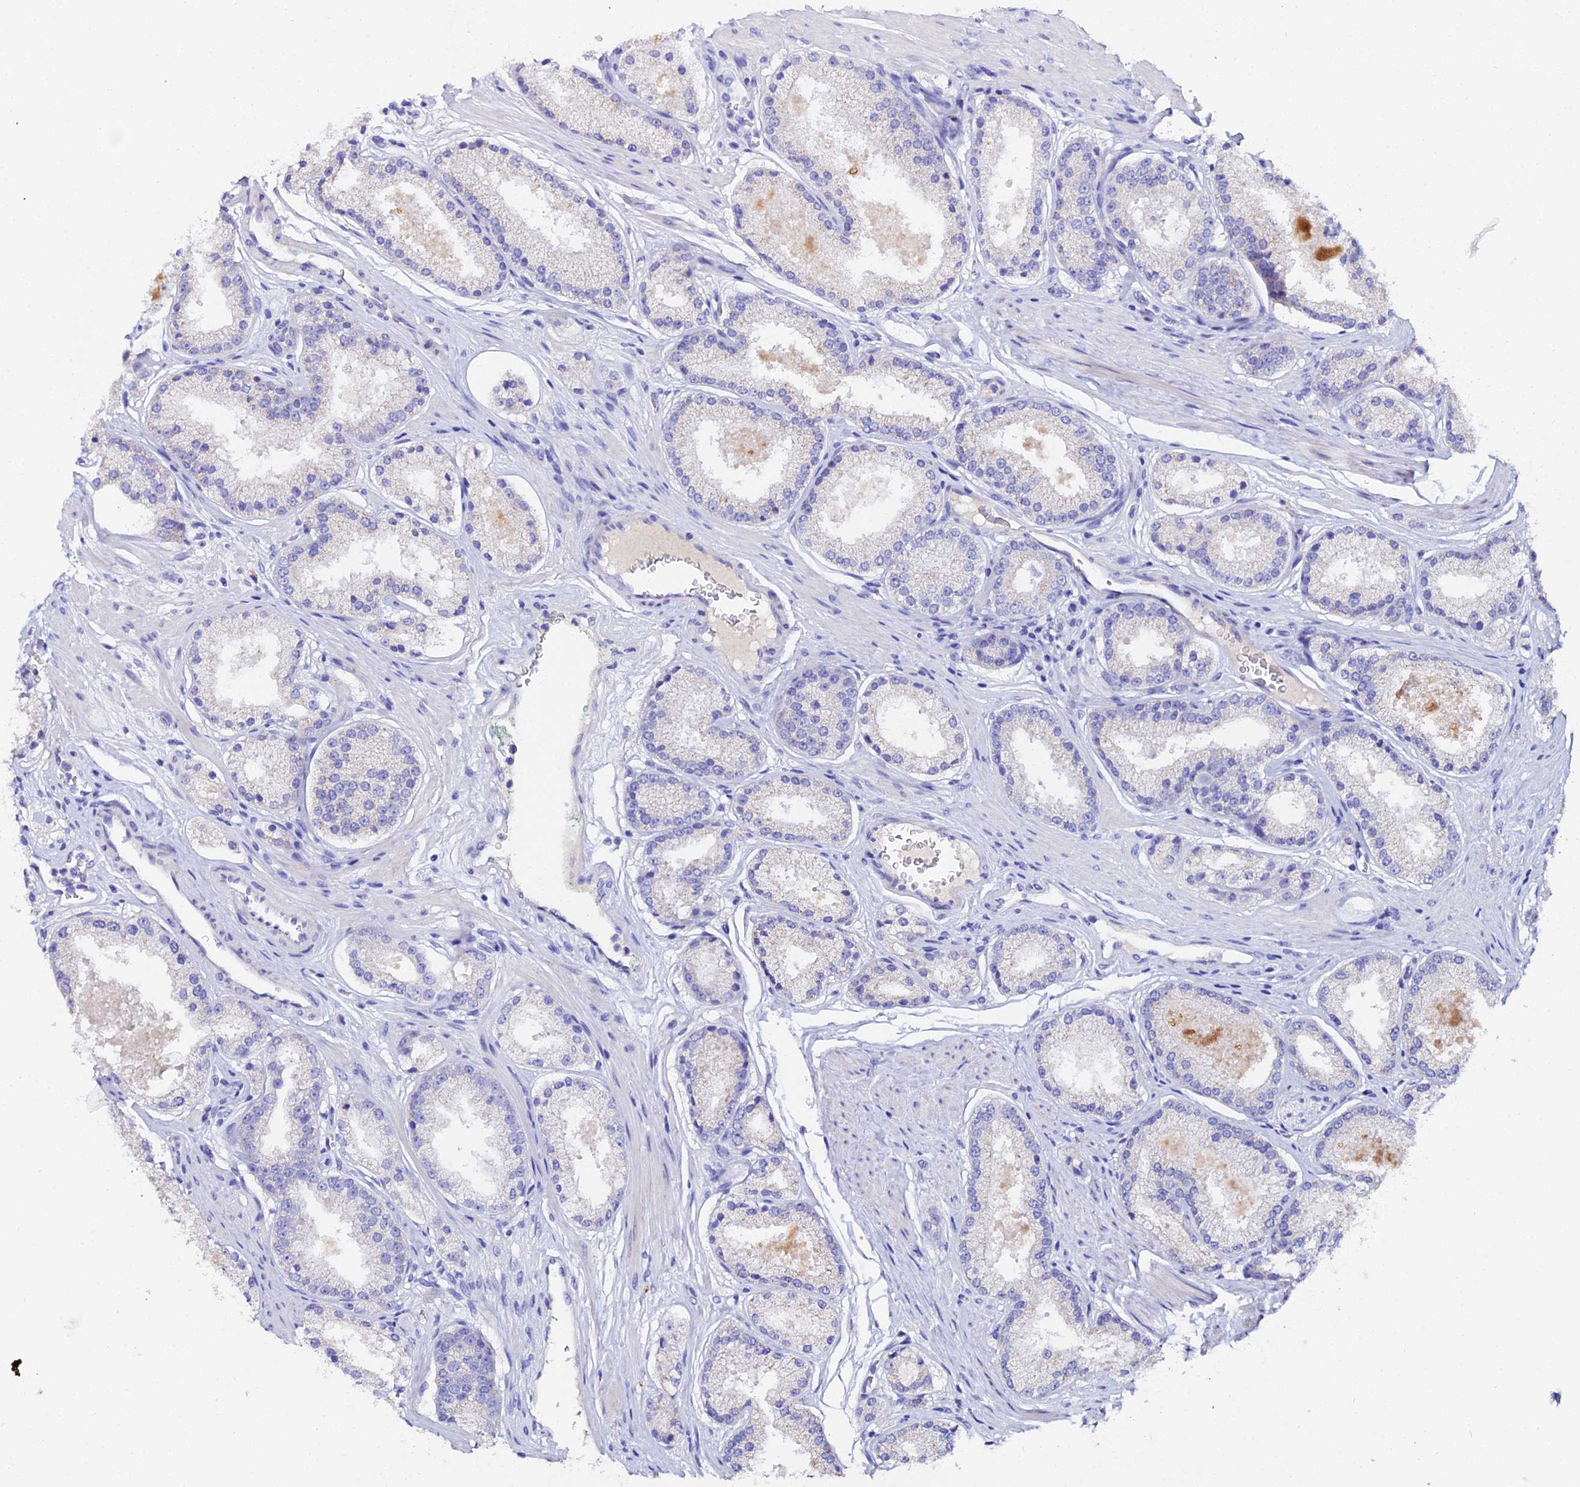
{"staining": {"intensity": "negative", "quantity": "none", "location": "none"}, "tissue": "prostate cancer", "cell_type": "Tumor cells", "image_type": "cancer", "snomed": [{"axis": "morphology", "description": "Adenocarcinoma, Low grade"}, {"axis": "topography", "description": "Prostate"}], "caption": "Tumor cells are negative for protein expression in human prostate cancer.", "gene": "ESRRG", "patient": {"sex": "male", "age": 59}}